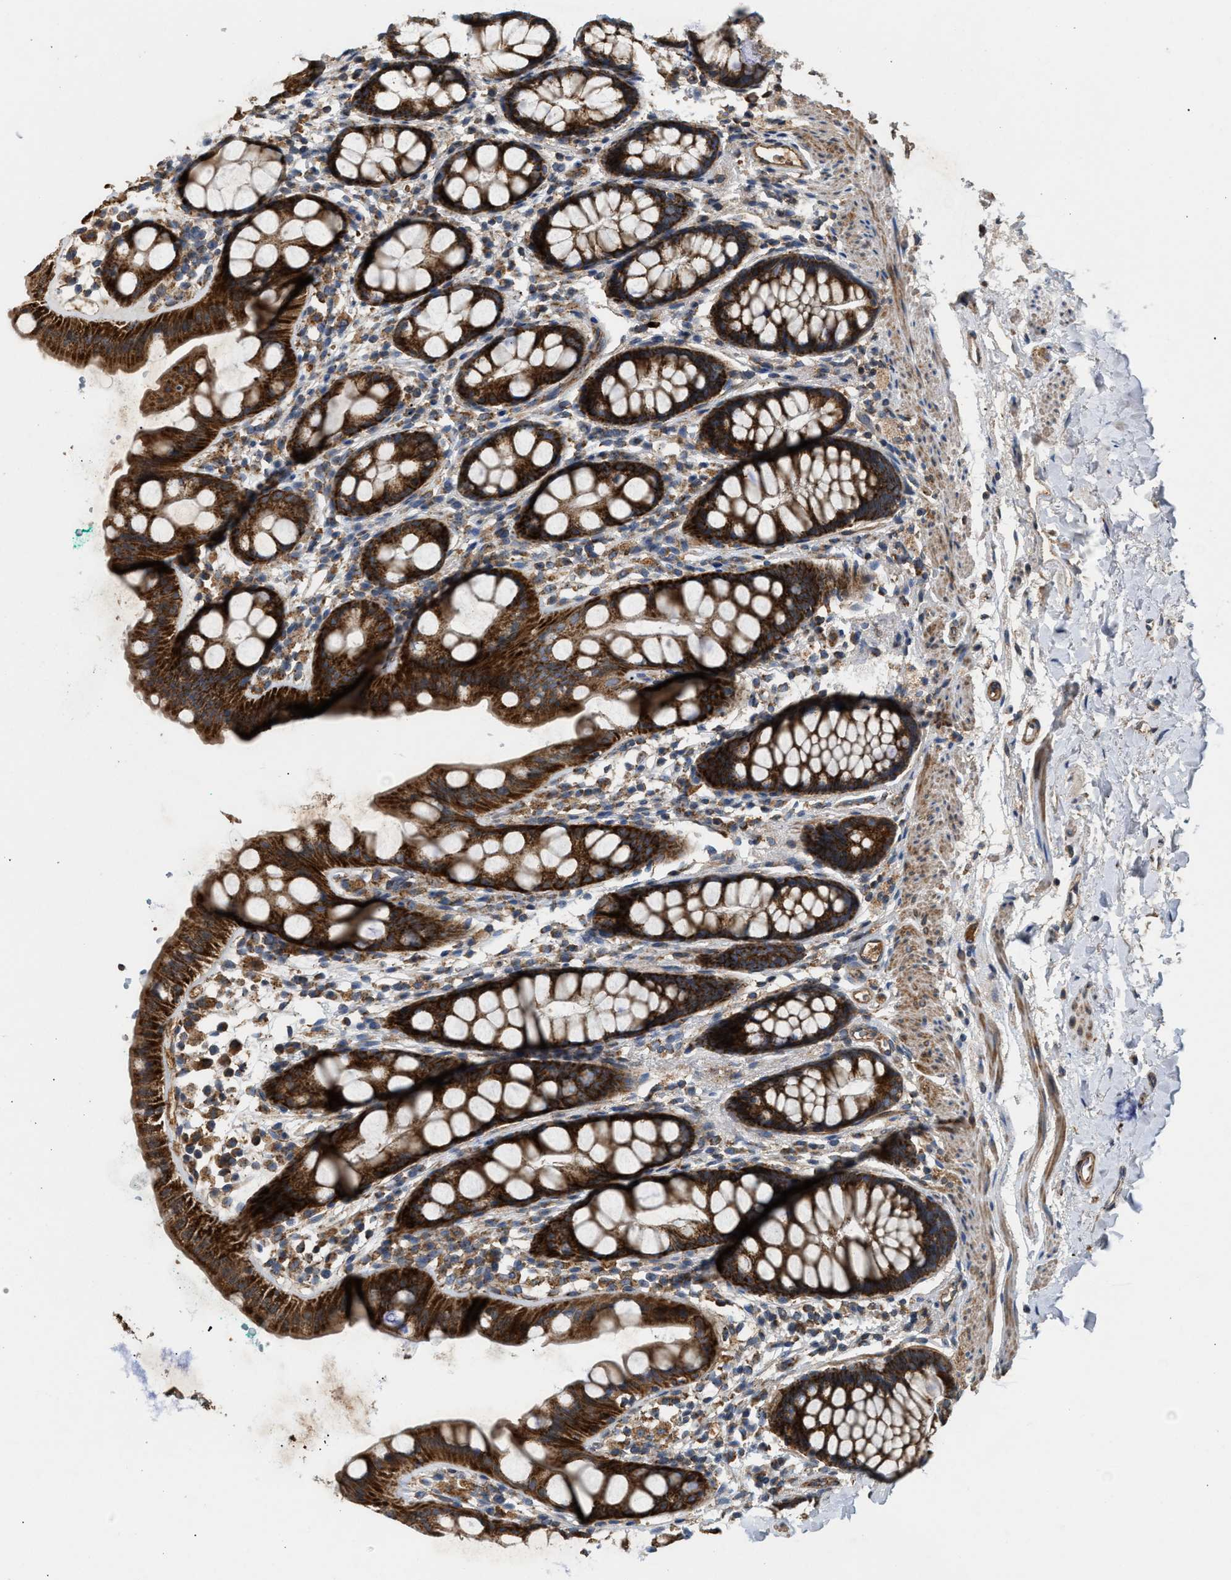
{"staining": {"intensity": "strong", "quantity": ">75%", "location": "cytoplasmic/membranous"}, "tissue": "rectum", "cell_type": "Glandular cells", "image_type": "normal", "snomed": [{"axis": "morphology", "description": "Normal tissue, NOS"}, {"axis": "topography", "description": "Rectum"}], "caption": "An immunohistochemistry (IHC) histopathology image of unremarkable tissue is shown. Protein staining in brown highlights strong cytoplasmic/membranous positivity in rectum within glandular cells.", "gene": "TACO1", "patient": {"sex": "female", "age": 65}}